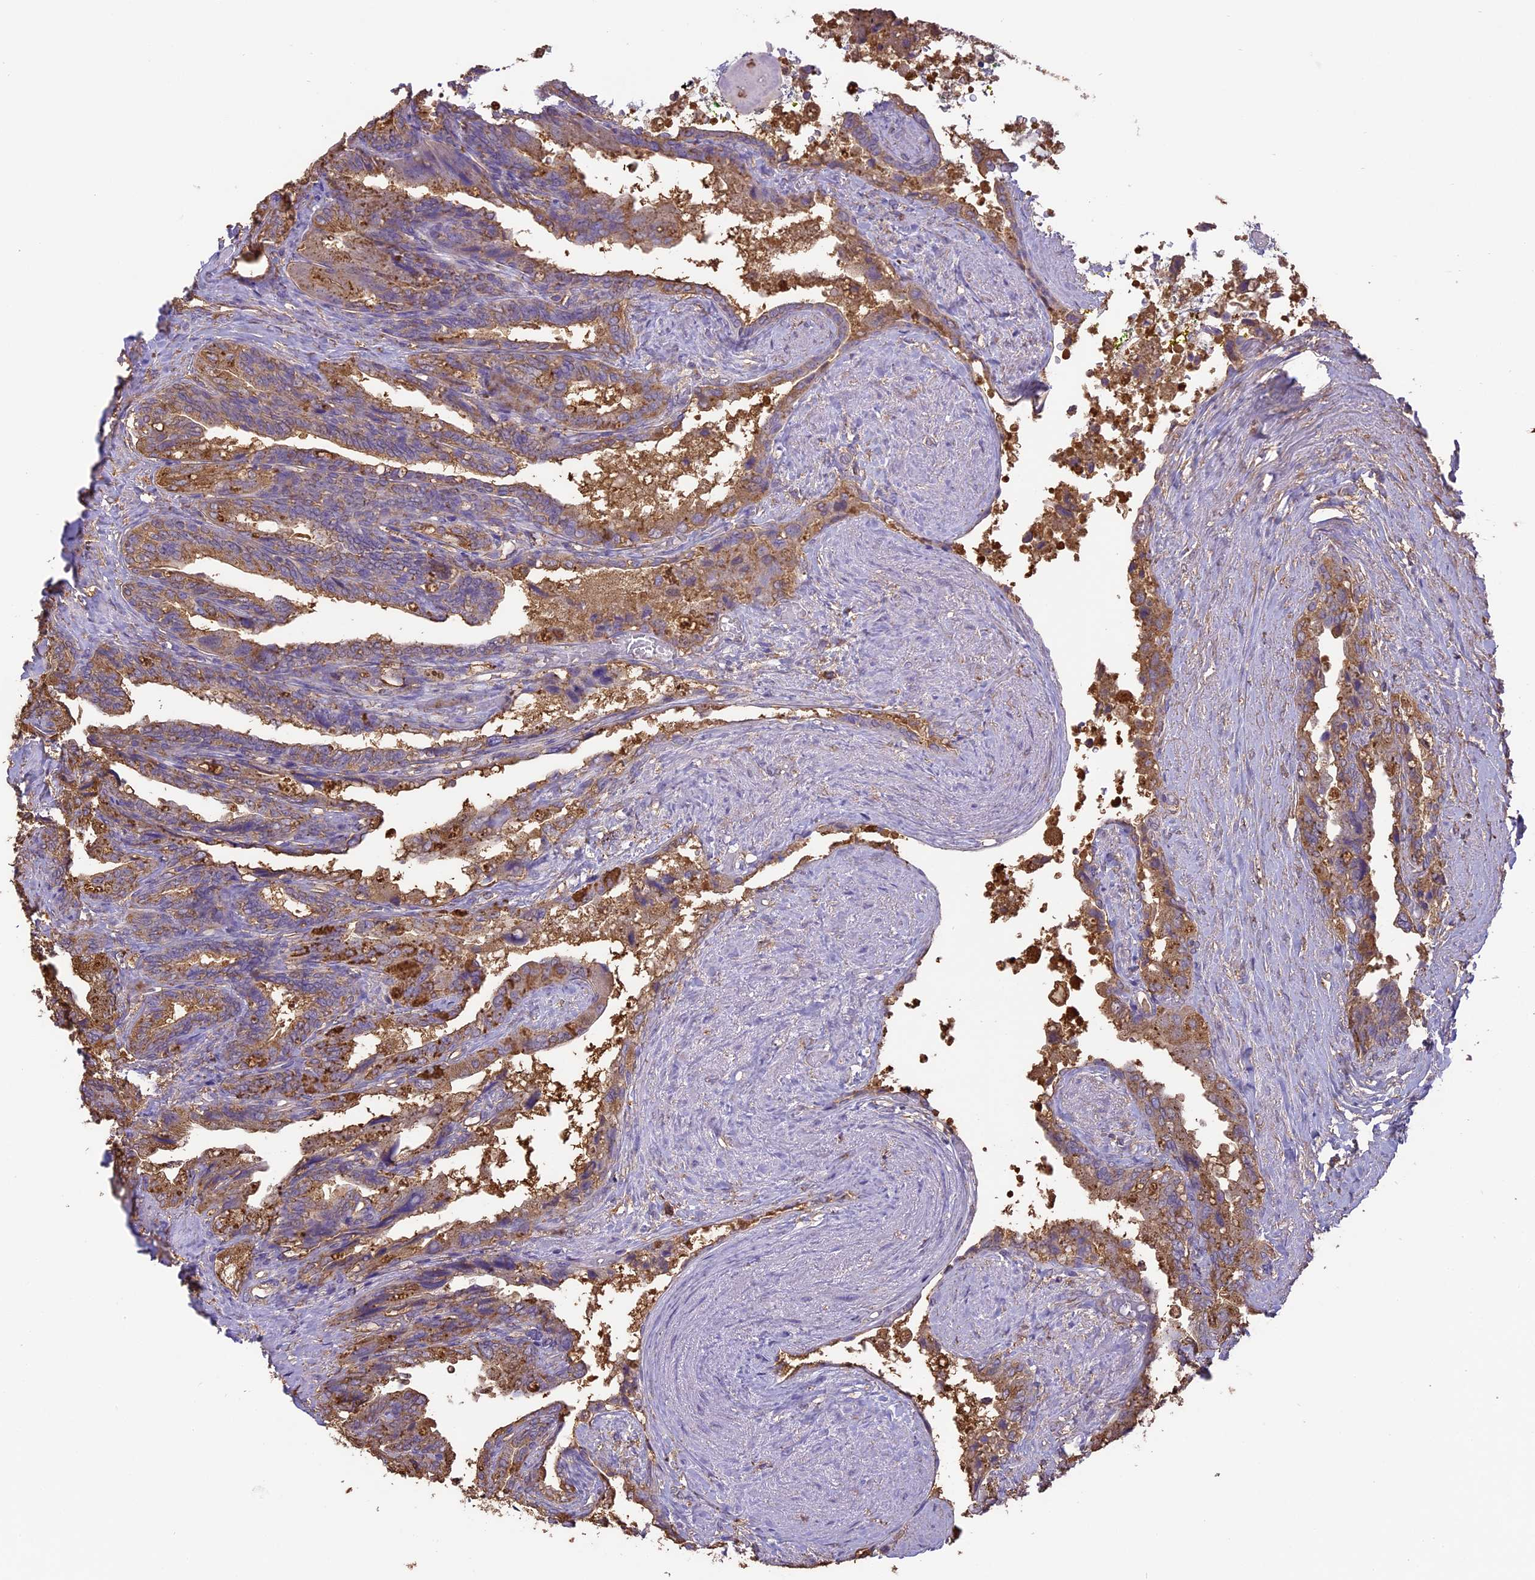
{"staining": {"intensity": "moderate", "quantity": "25%-75%", "location": "cytoplasmic/membranous"}, "tissue": "seminal vesicle", "cell_type": "Glandular cells", "image_type": "normal", "snomed": [{"axis": "morphology", "description": "Normal tissue, NOS"}, {"axis": "topography", "description": "Seminal veicle"}, {"axis": "topography", "description": "Peripheral nerve tissue"}], "caption": "This micrograph shows immunohistochemistry staining of normal human seminal vesicle, with medium moderate cytoplasmic/membranous staining in about 25%-75% of glandular cells.", "gene": "ARHGAP19", "patient": {"sex": "male", "age": 60}}